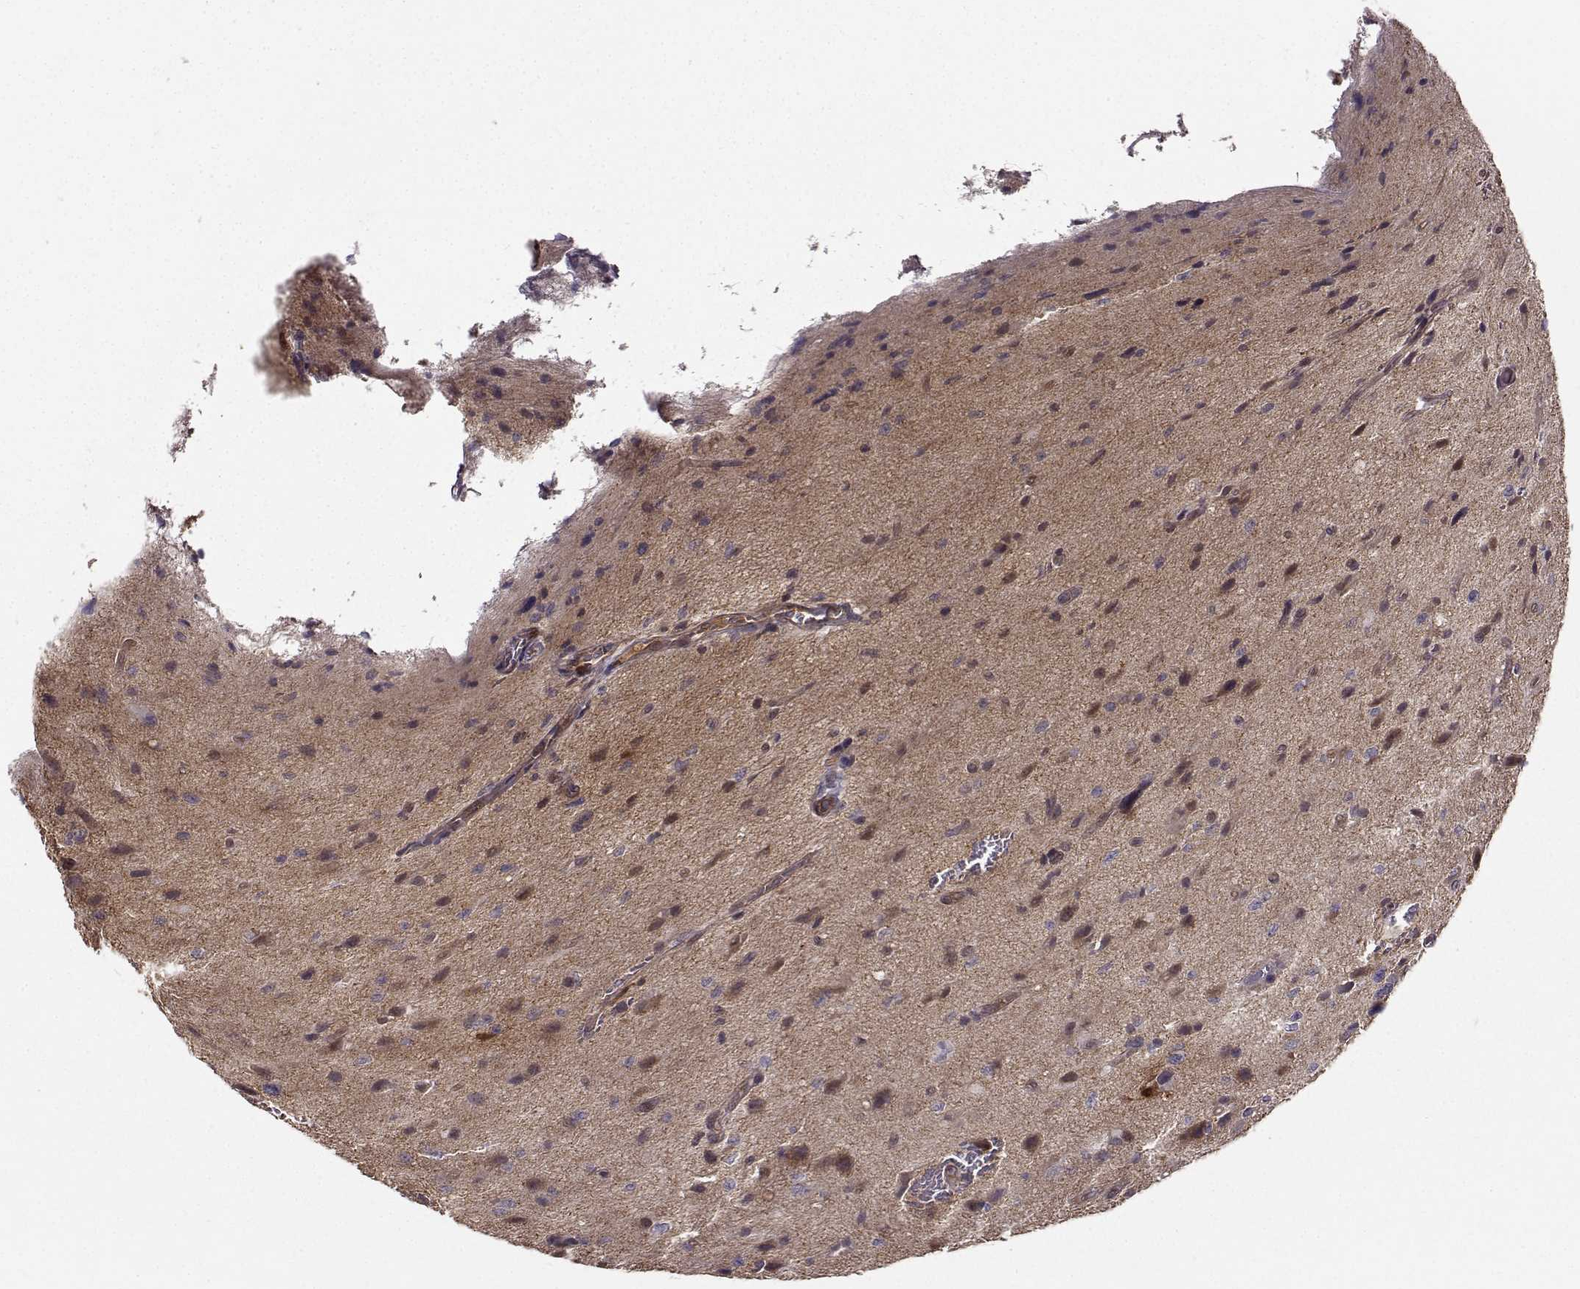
{"staining": {"intensity": "negative", "quantity": "none", "location": "none"}, "tissue": "glioma", "cell_type": "Tumor cells", "image_type": "cancer", "snomed": [{"axis": "morphology", "description": "Glioma, malignant, NOS"}, {"axis": "morphology", "description": "Glioma, malignant, High grade"}, {"axis": "topography", "description": "Brain"}], "caption": "Immunohistochemistry histopathology image of neoplastic tissue: malignant glioma stained with DAB (3,3'-diaminobenzidine) shows no significant protein expression in tumor cells.", "gene": "NQO1", "patient": {"sex": "female", "age": 71}}